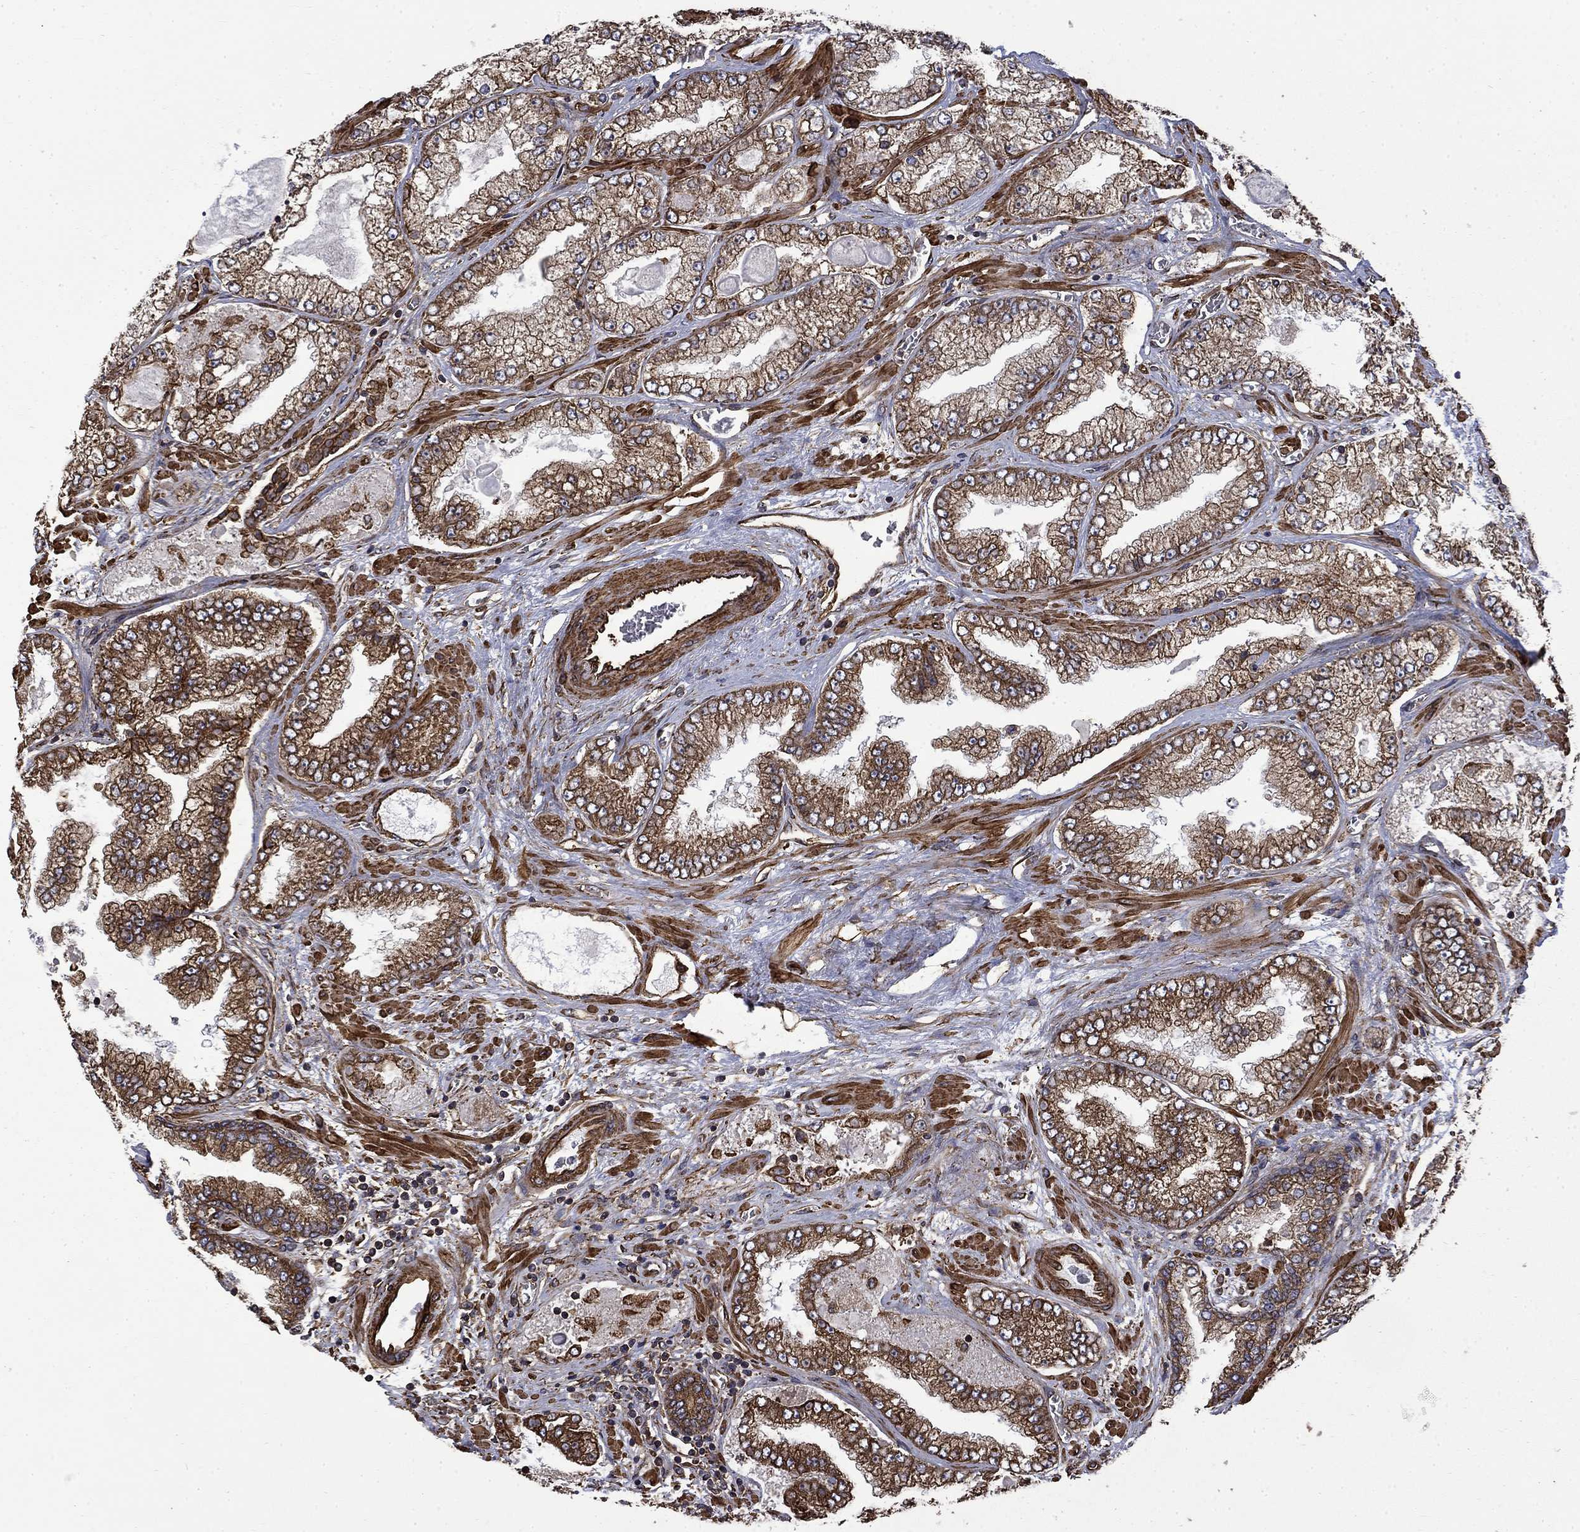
{"staining": {"intensity": "strong", "quantity": "25%-75%", "location": "cytoplasmic/membranous"}, "tissue": "prostate cancer", "cell_type": "Tumor cells", "image_type": "cancer", "snomed": [{"axis": "morphology", "description": "Adenocarcinoma, Low grade"}, {"axis": "topography", "description": "Prostate"}], "caption": "IHC image of human adenocarcinoma (low-grade) (prostate) stained for a protein (brown), which shows high levels of strong cytoplasmic/membranous staining in about 25%-75% of tumor cells.", "gene": "CUTC", "patient": {"sex": "male", "age": 57}}